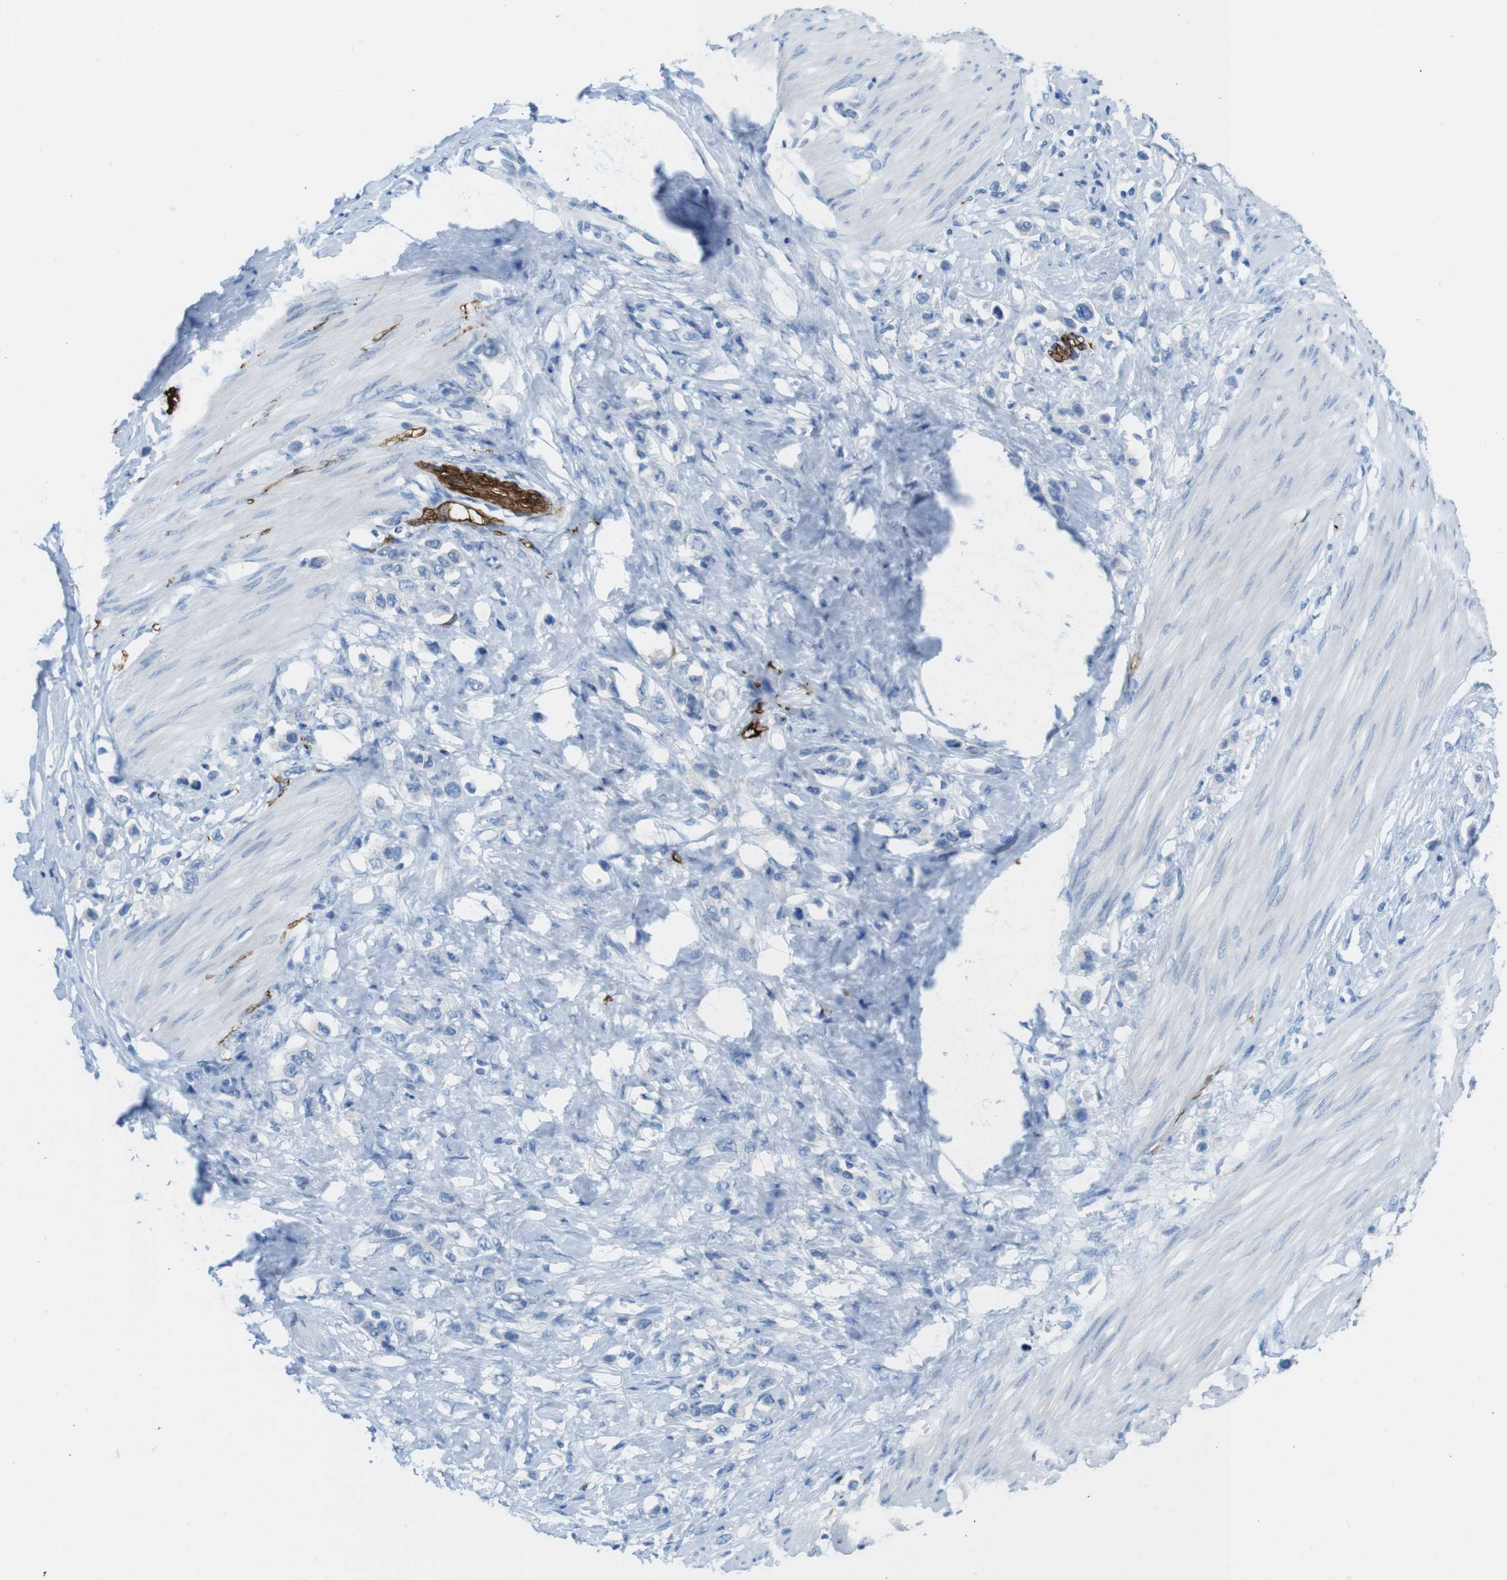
{"staining": {"intensity": "negative", "quantity": "none", "location": "none"}, "tissue": "stomach cancer", "cell_type": "Tumor cells", "image_type": "cancer", "snomed": [{"axis": "morphology", "description": "Adenocarcinoma, NOS"}, {"axis": "topography", "description": "Stomach"}], "caption": "The micrograph shows no staining of tumor cells in stomach adenocarcinoma. (Stains: DAB (3,3'-diaminobenzidine) immunohistochemistry with hematoxylin counter stain, Microscopy: brightfield microscopy at high magnification).", "gene": "GAP43", "patient": {"sex": "female", "age": 65}}